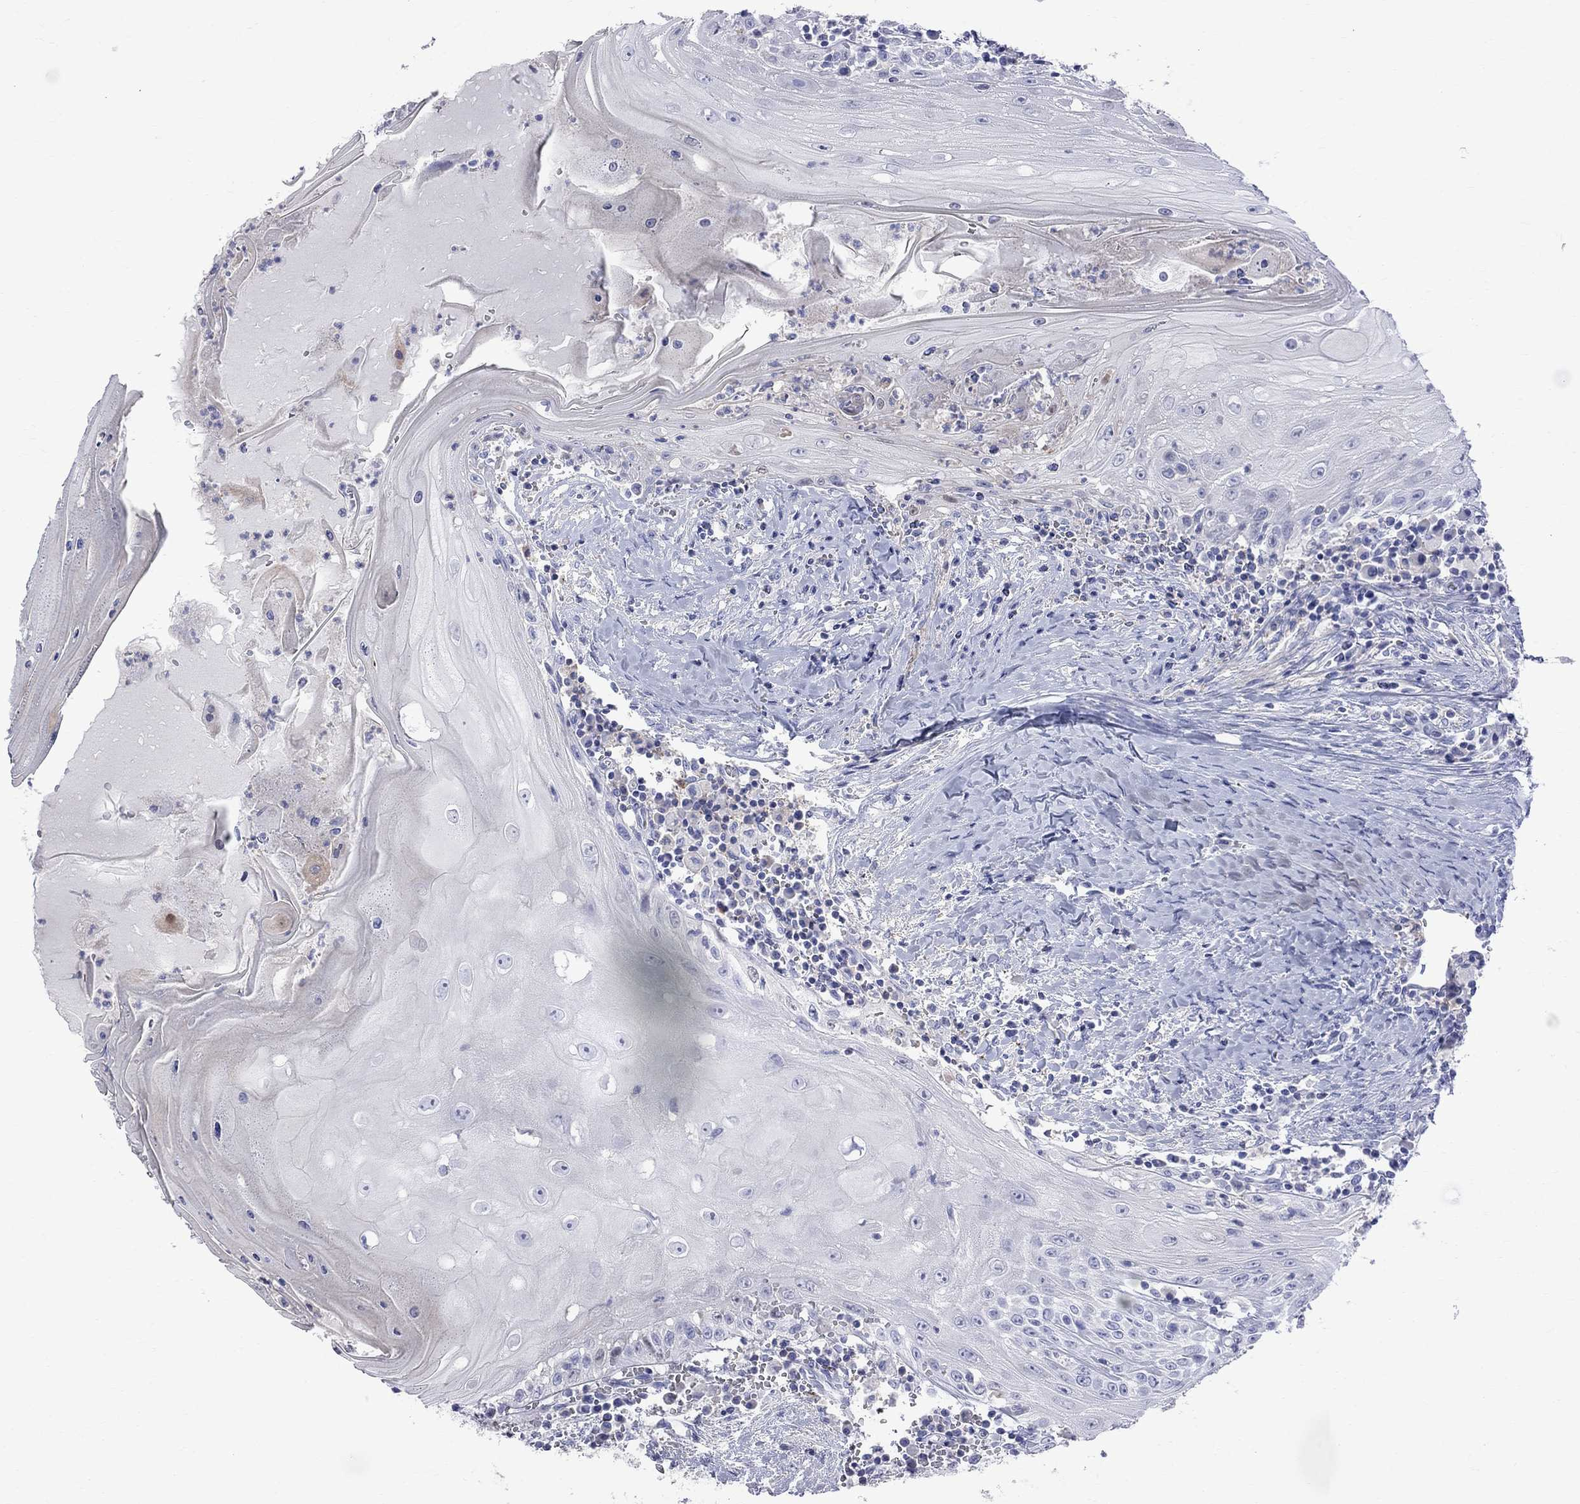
{"staining": {"intensity": "negative", "quantity": "none", "location": "none"}, "tissue": "head and neck cancer", "cell_type": "Tumor cells", "image_type": "cancer", "snomed": [{"axis": "morphology", "description": "Squamous cell carcinoma, NOS"}, {"axis": "topography", "description": "Oral tissue"}, {"axis": "topography", "description": "Head-Neck"}], "caption": "An immunohistochemistry (IHC) photomicrograph of squamous cell carcinoma (head and neck) is shown. There is no staining in tumor cells of squamous cell carcinoma (head and neck). The staining is performed using DAB (3,3'-diaminobenzidine) brown chromogen with nuclei counter-stained in using hematoxylin.", "gene": "S100A3", "patient": {"sex": "male", "age": 58}}